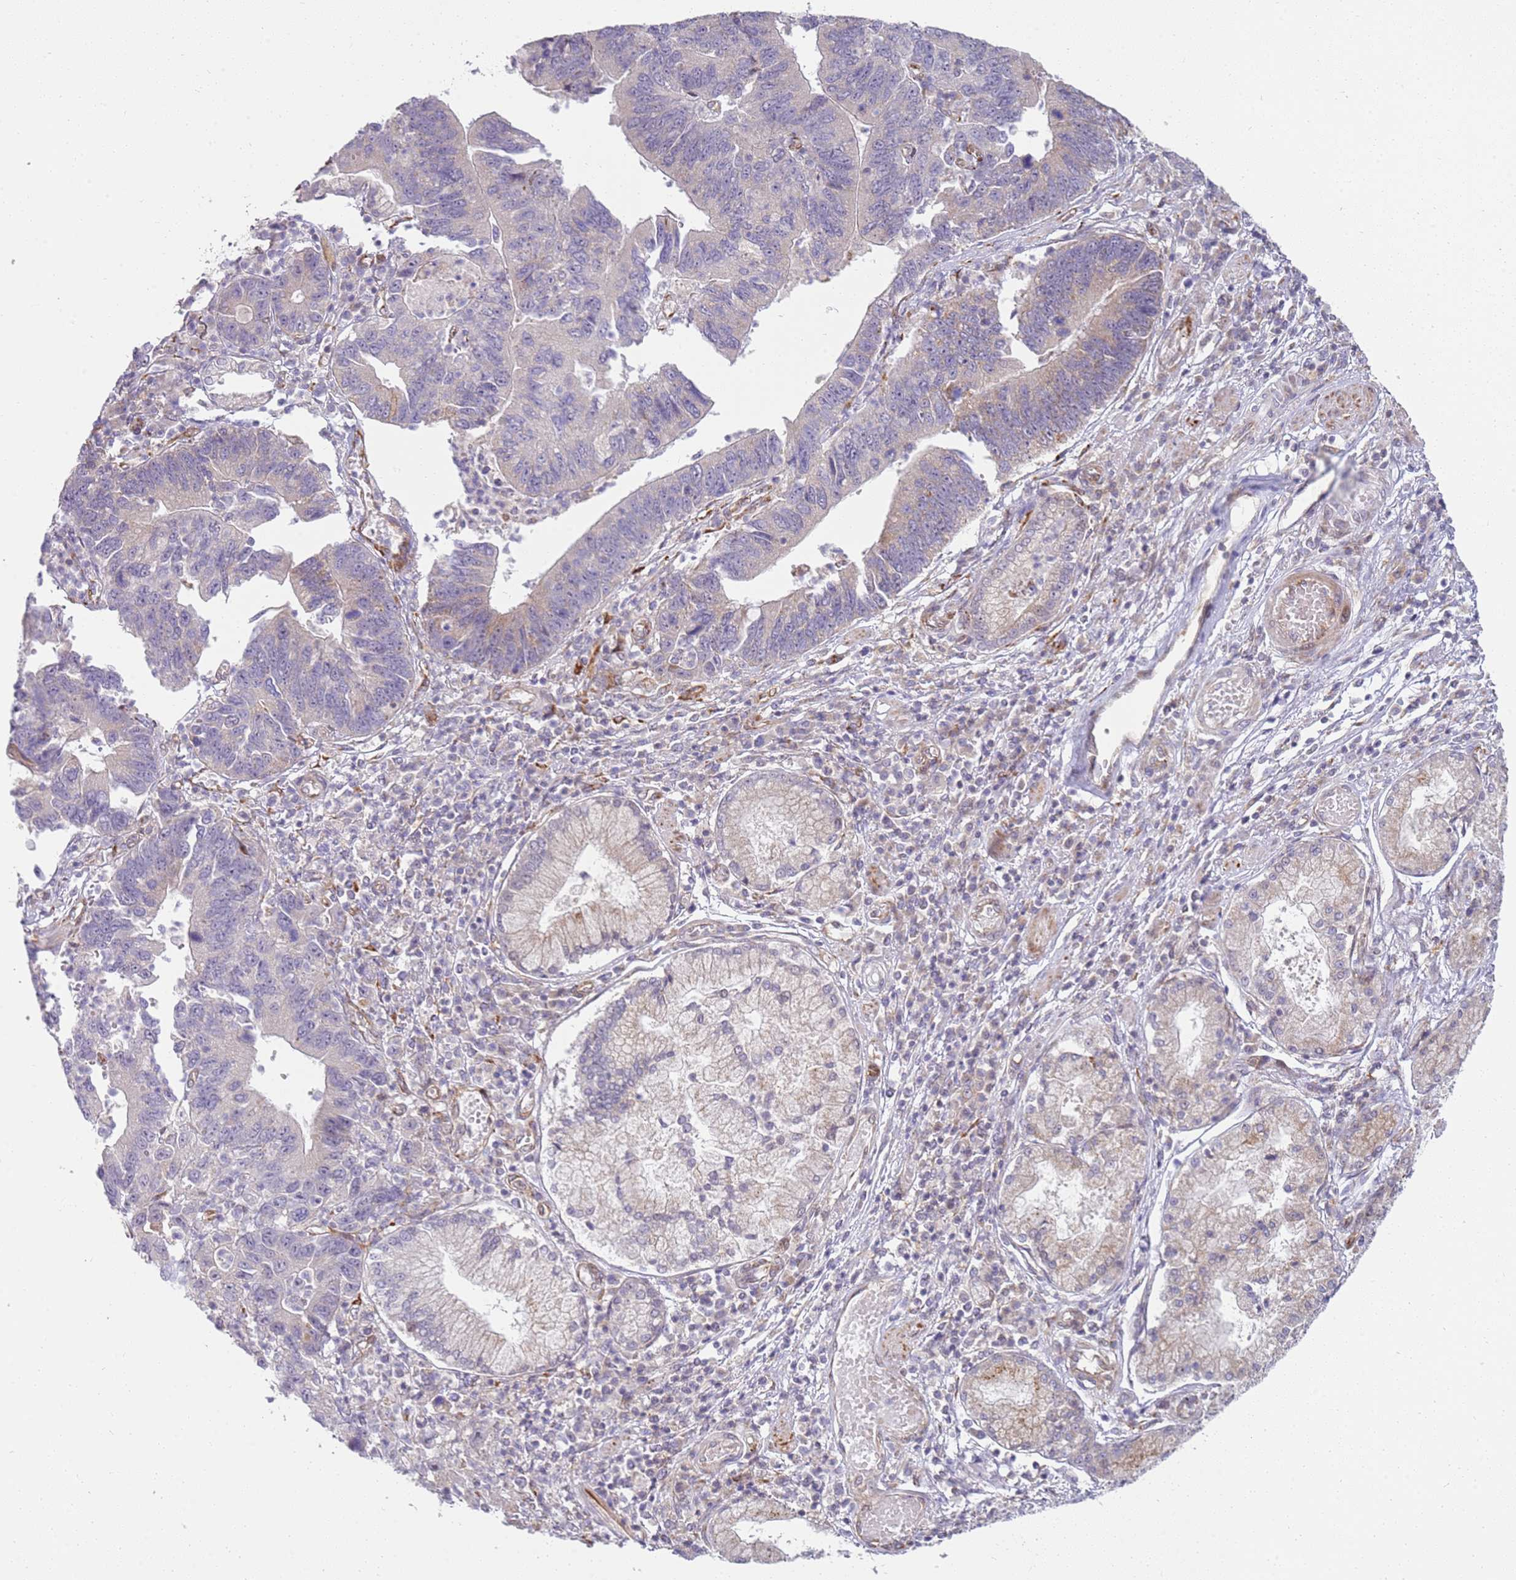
{"staining": {"intensity": "weak", "quantity": "<25%", "location": "cytoplasmic/membranous"}, "tissue": "stomach cancer", "cell_type": "Tumor cells", "image_type": "cancer", "snomed": [{"axis": "morphology", "description": "Adenocarcinoma, NOS"}, {"axis": "topography", "description": "Stomach"}], "caption": "DAB immunohistochemical staining of stomach cancer (adenocarcinoma) exhibits no significant staining in tumor cells.", "gene": "GRAP", "patient": {"sex": "male", "age": 59}}